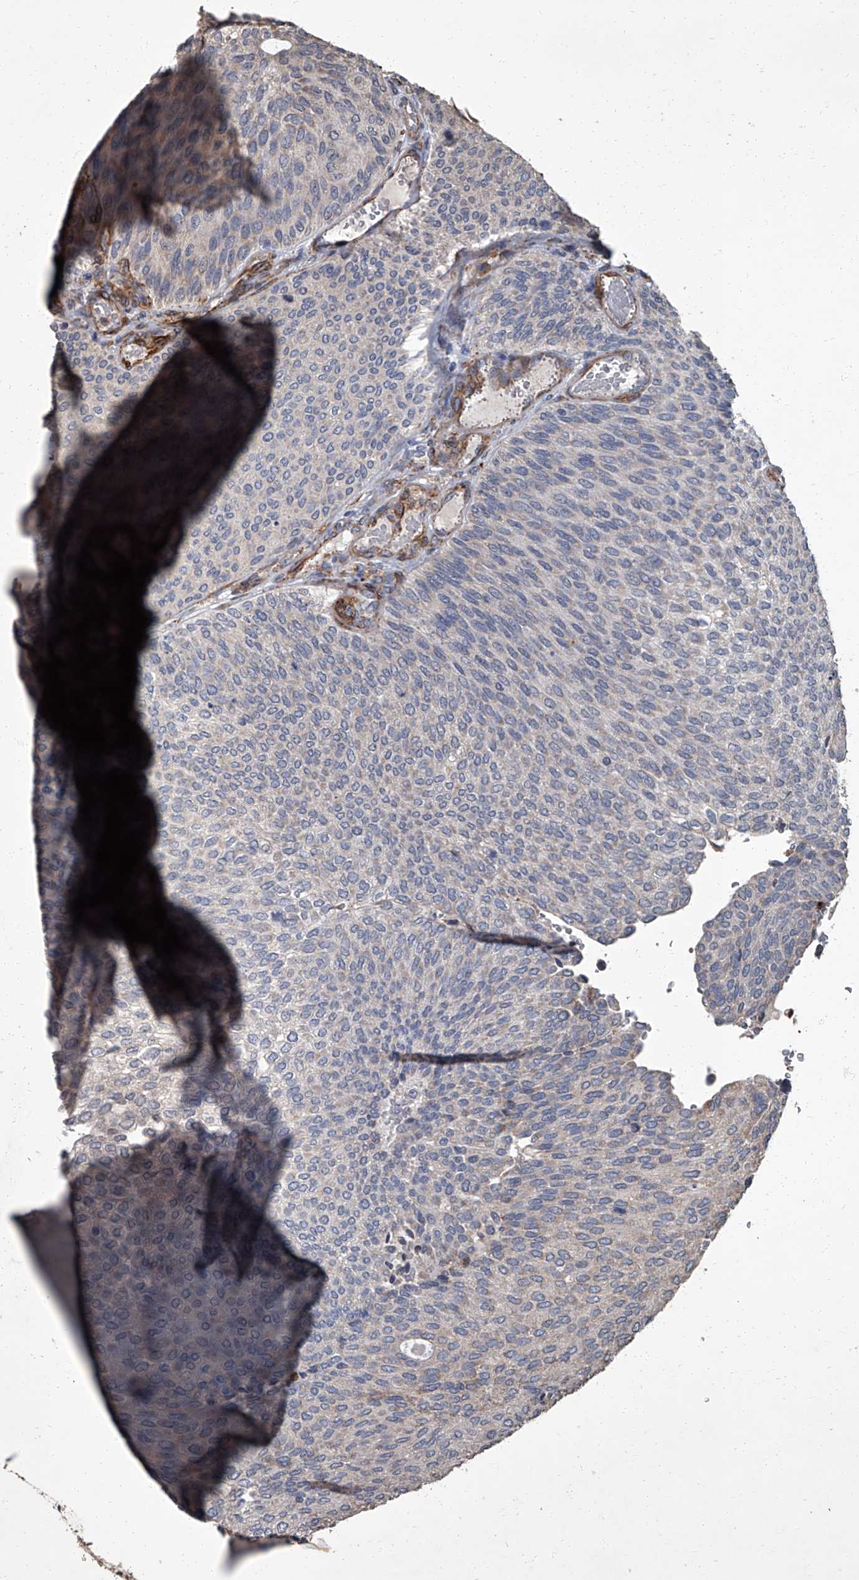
{"staining": {"intensity": "negative", "quantity": "none", "location": "none"}, "tissue": "urothelial cancer", "cell_type": "Tumor cells", "image_type": "cancer", "snomed": [{"axis": "morphology", "description": "Urothelial carcinoma, Low grade"}, {"axis": "topography", "description": "Urinary bladder"}], "caption": "An immunohistochemistry (IHC) histopathology image of urothelial cancer is shown. There is no staining in tumor cells of urothelial cancer.", "gene": "SIRT4", "patient": {"sex": "female", "age": 79}}